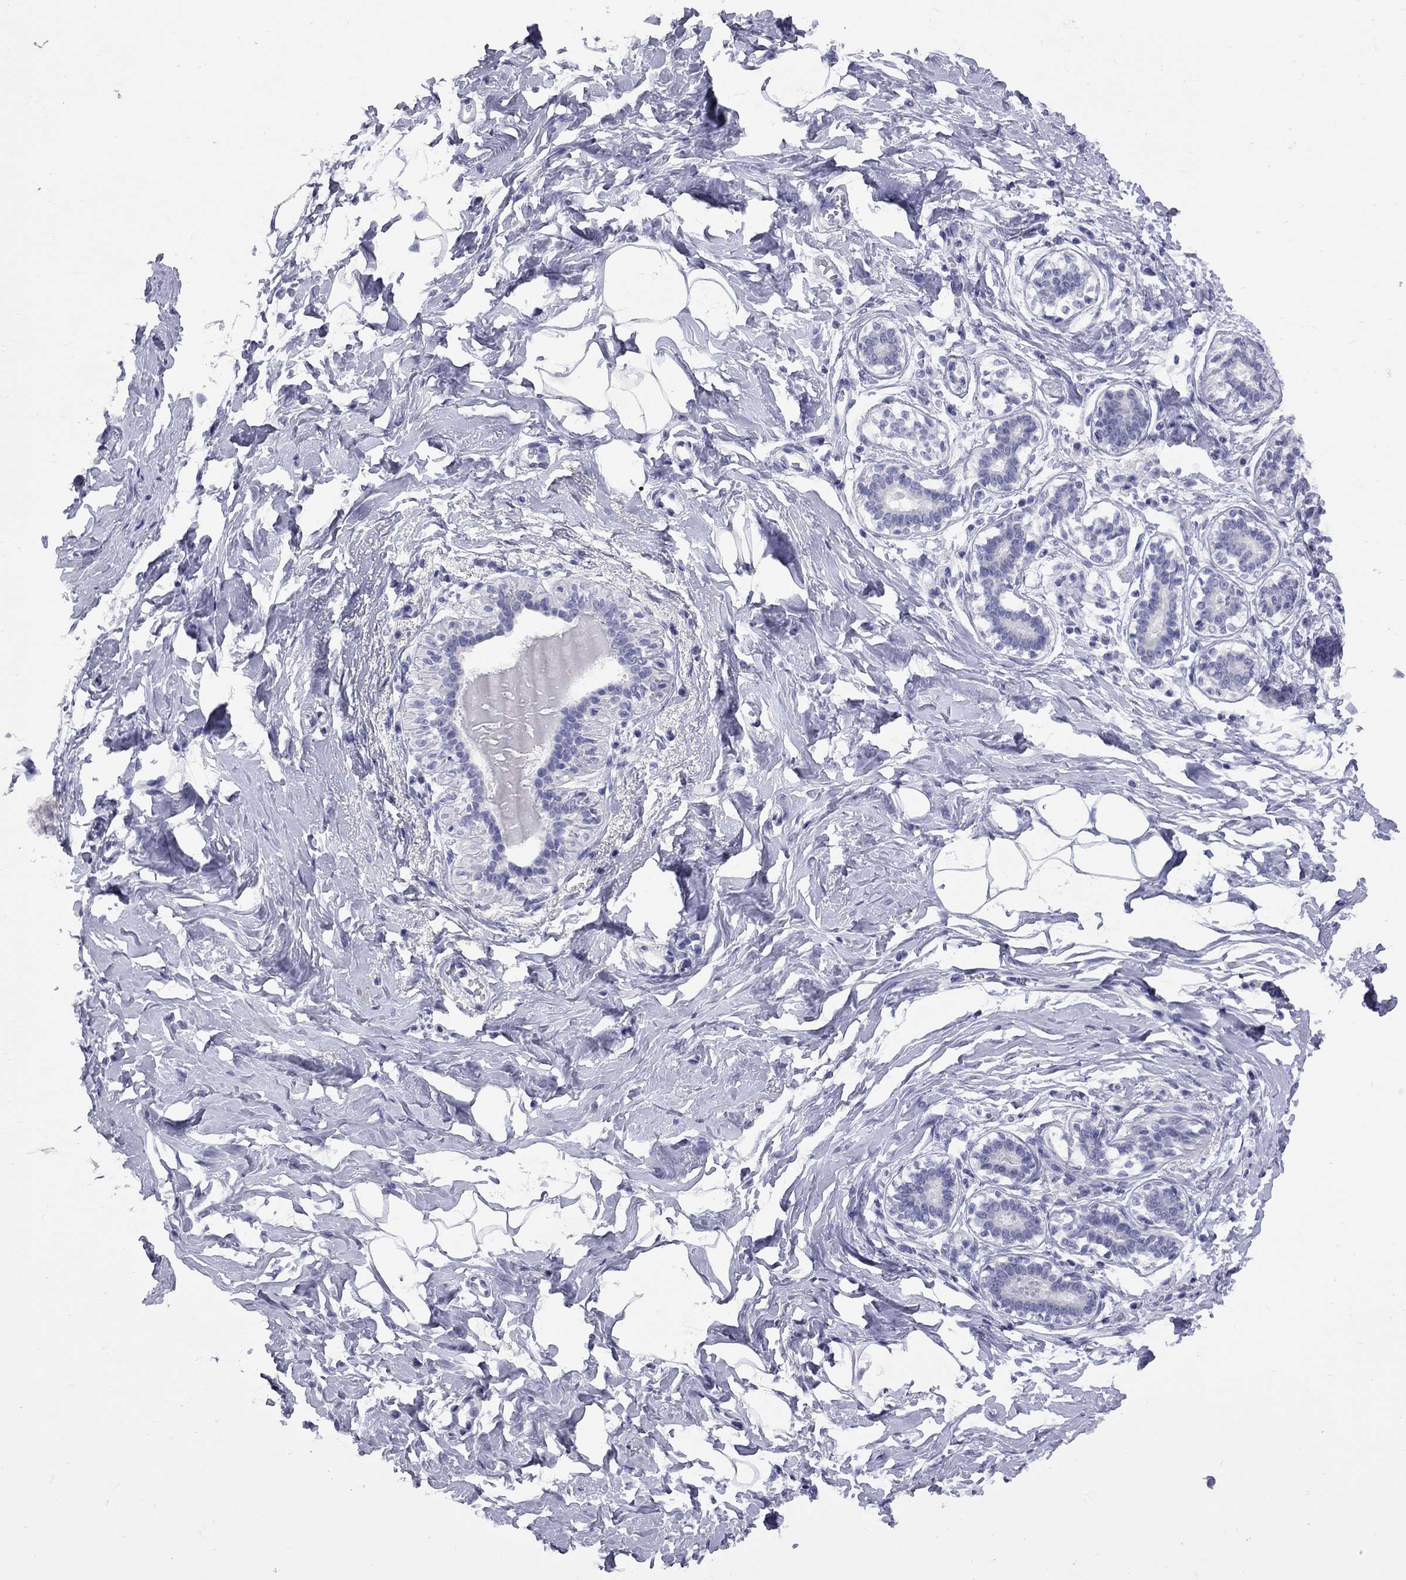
{"staining": {"intensity": "negative", "quantity": "none", "location": "none"}, "tissue": "breast", "cell_type": "Adipocytes", "image_type": "normal", "snomed": [{"axis": "morphology", "description": "Normal tissue, NOS"}, {"axis": "morphology", "description": "Lobular carcinoma, in situ"}, {"axis": "topography", "description": "Breast"}], "caption": "Micrograph shows no protein expression in adipocytes of unremarkable breast.", "gene": "ABCB4", "patient": {"sex": "female", "age": 35}}